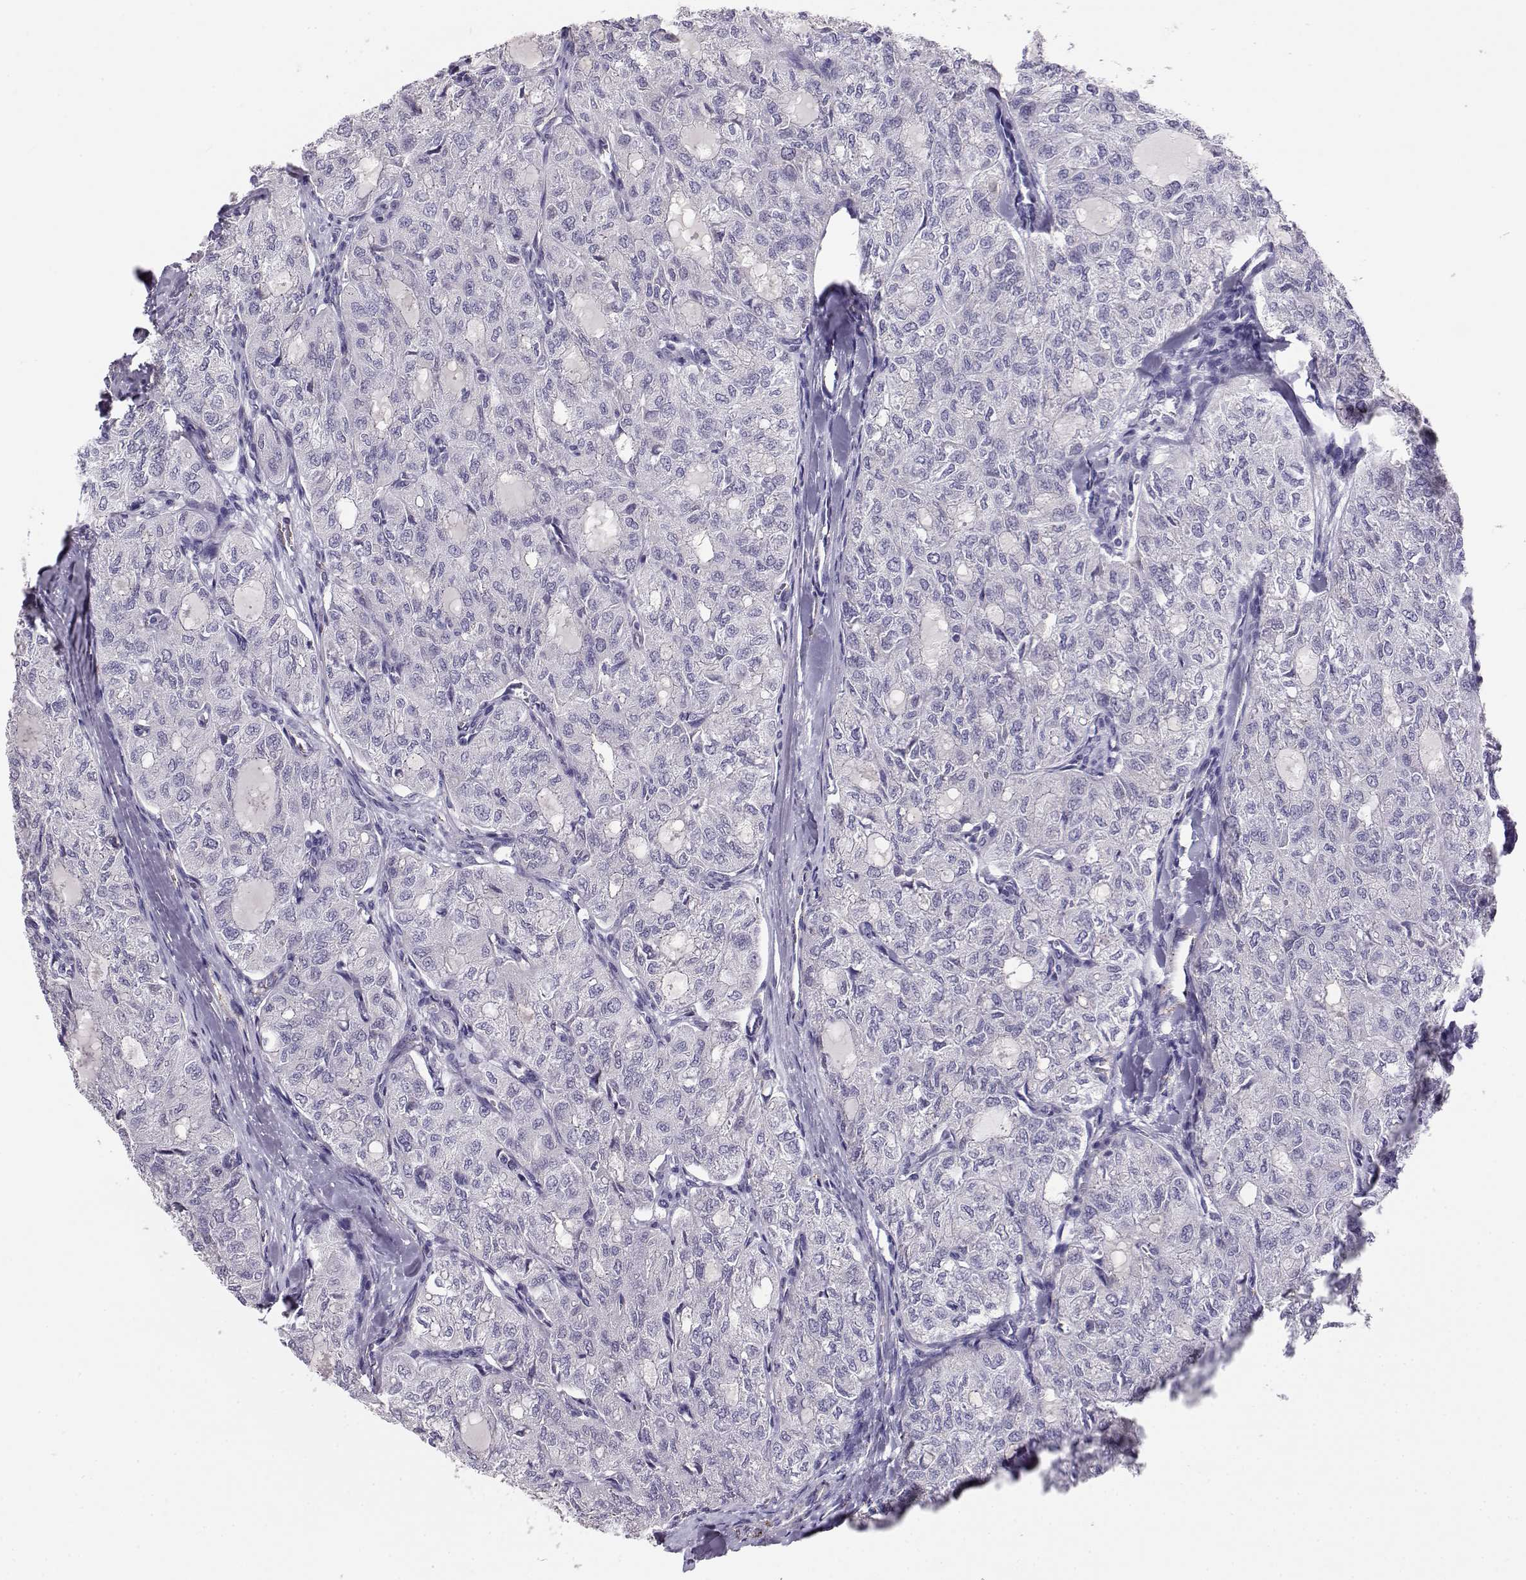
{"staining": {"intensity": "negative", "quantity": "none", "location": "none"}, "tissue": "thyroid cancer", "cell_type": "Tumor cells", "image_type": "cancer", "snomed": [{"axis": "morphology", "description": "Follicular adenoma carcinoma, NOS"}, {"axis": "topography", "description": "Thyroid gland"}], "caption": "This is an immunohistochemistry (IHC) histopathology image of thyroid cancer. There is no staining in tumor cells.", "gene": "ENDOU", "patient": {"sex": "male", "age": 75}}